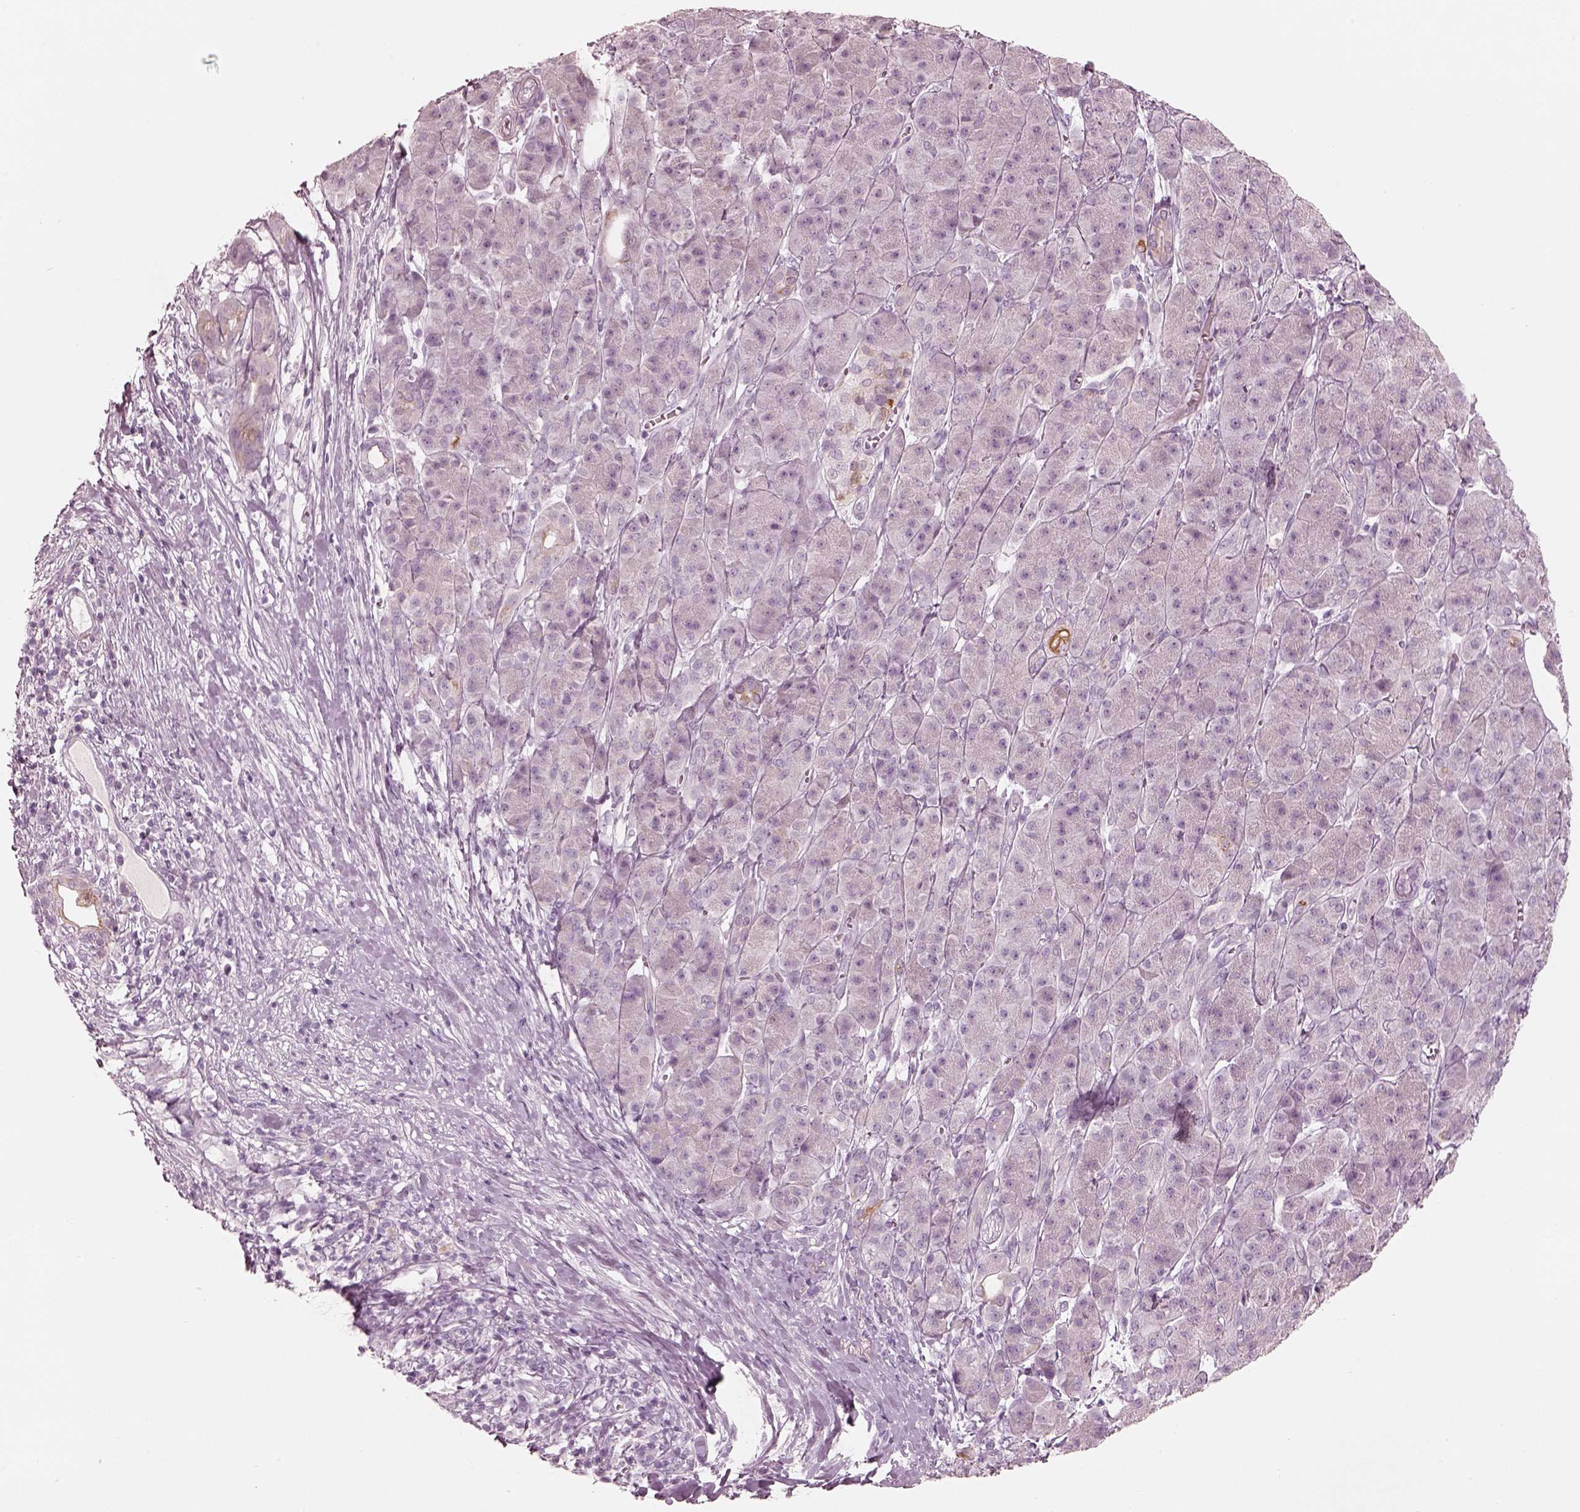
{"staining": {"intensity": "negative", "quantity": "none", "location": "none"}, "tissue": "pancreatic cancer", "cell_type": "Tumor cells", "image_type": "cancer", "snomed": [{"axis": "morphology", "description": "Adenocarcinoma, NOS"}, {"axis": "topography", "description": "Pancreas"}], "caption": "An image of pancreatic adenocarcinoma stained for a protein shows no brown staining in tumor cells. (Immunohistochemistry, brightfield microscopy, high magnification).", "gene": "PON3", "patient": {"sex": "male", "age": 61}}